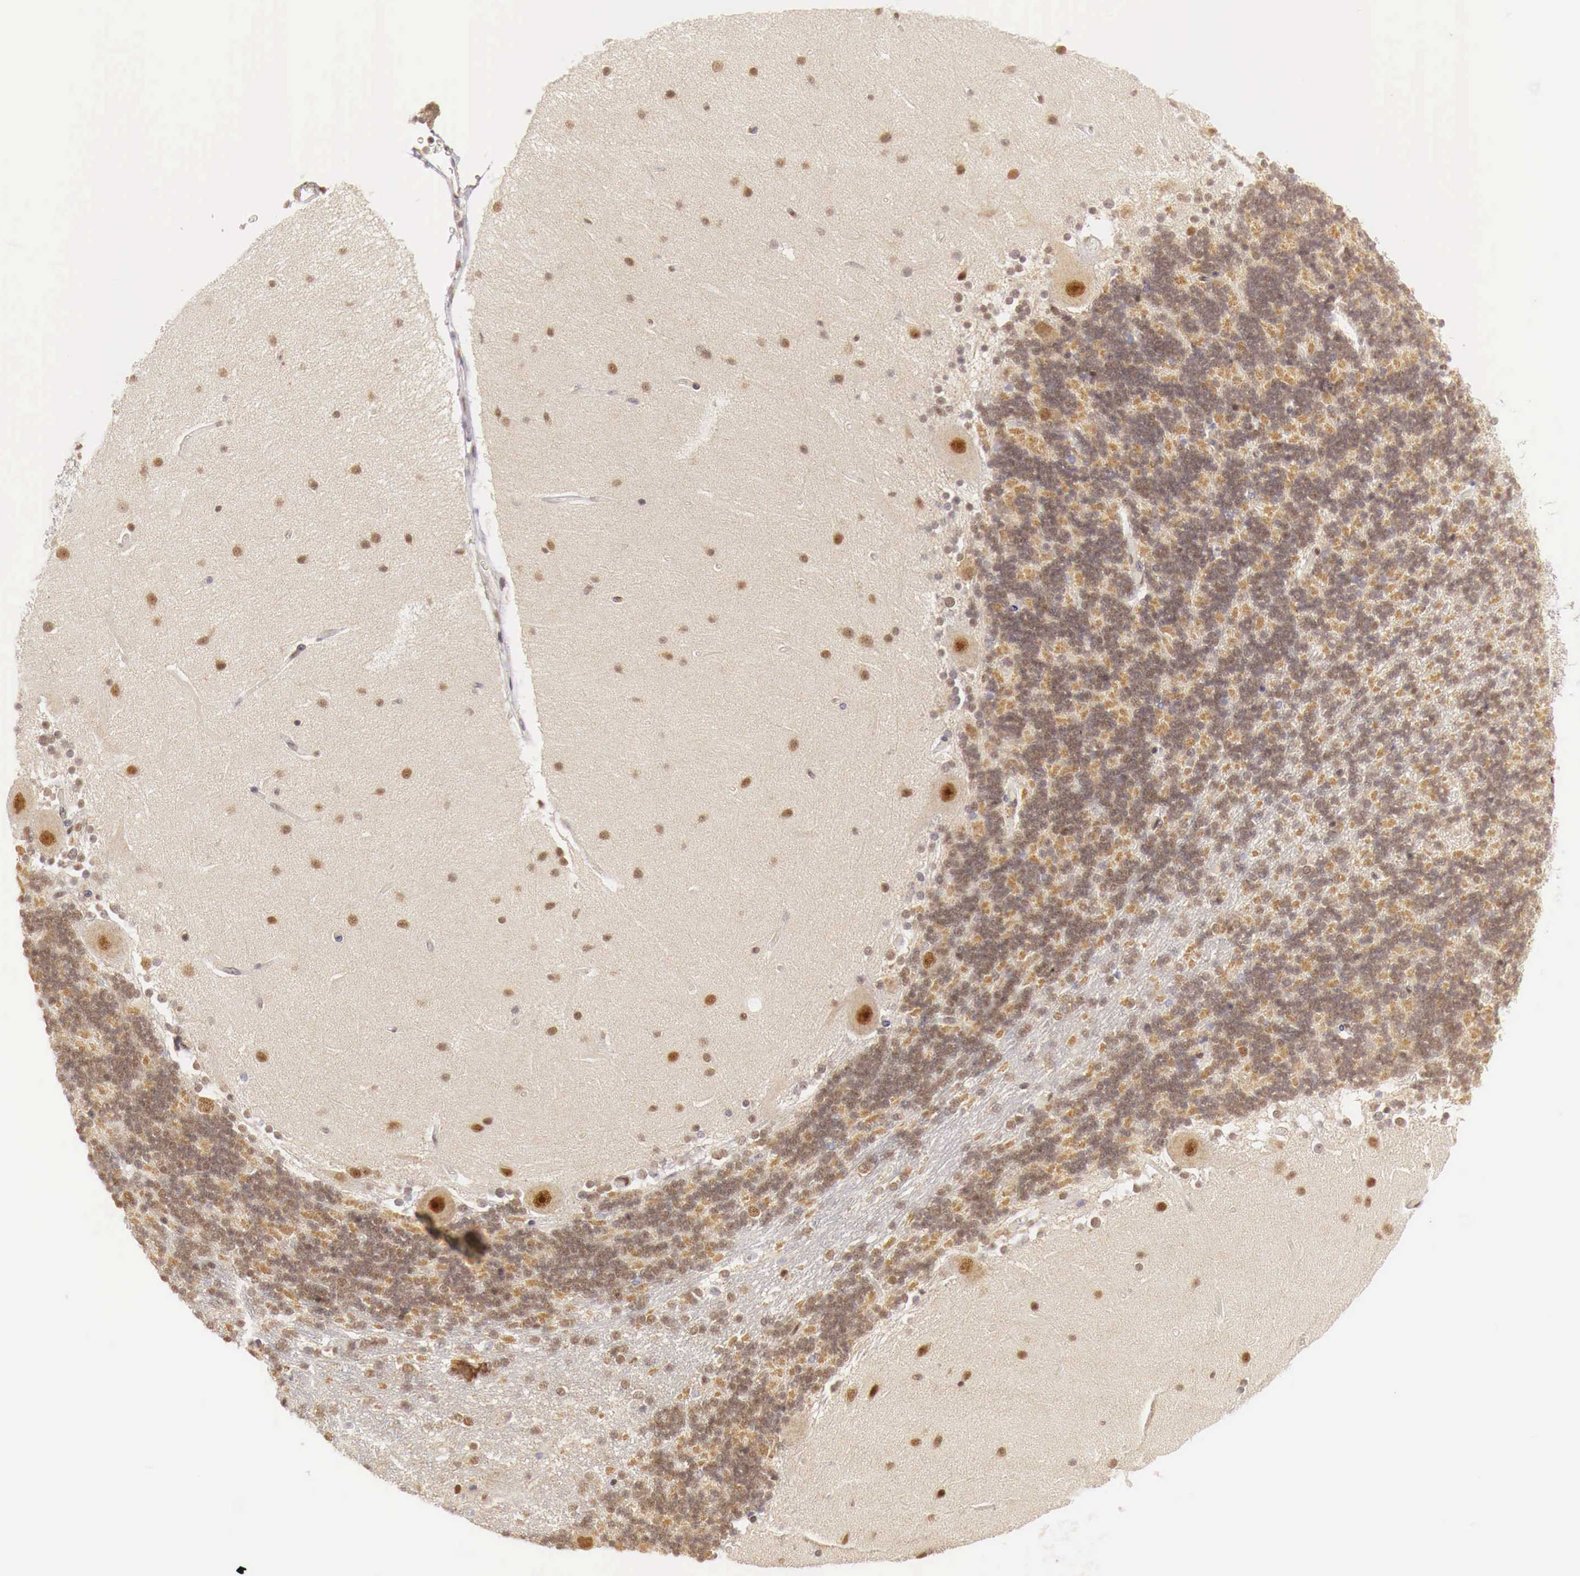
{"staining": {"intensity": "moderate", "quantity": ">75%", "location": "cytoplasmic/membranous,nuclear"}, "tissue": "cerebellum", "cell_type": "Cells in granular layer", "image_type": "normal", "snomed": [{"axis": "morphology", "description": "Normal tissue, NOS"}, {"axis": "topography", "description": "Cerebellum"}], "caption": "A micrograph of cerebellum stained for a protein displays moderate cytoplasmic/membranous,nuclear brown staining in cells in granular layer. Using DAB (3,3'-diaminobenzidine) (brown) and hematoxylin (blue) stains, captured at high magnification using brightfield microscopy.", "gene": "GPKOW", "patient": {"sex": "female", "age": 54}}